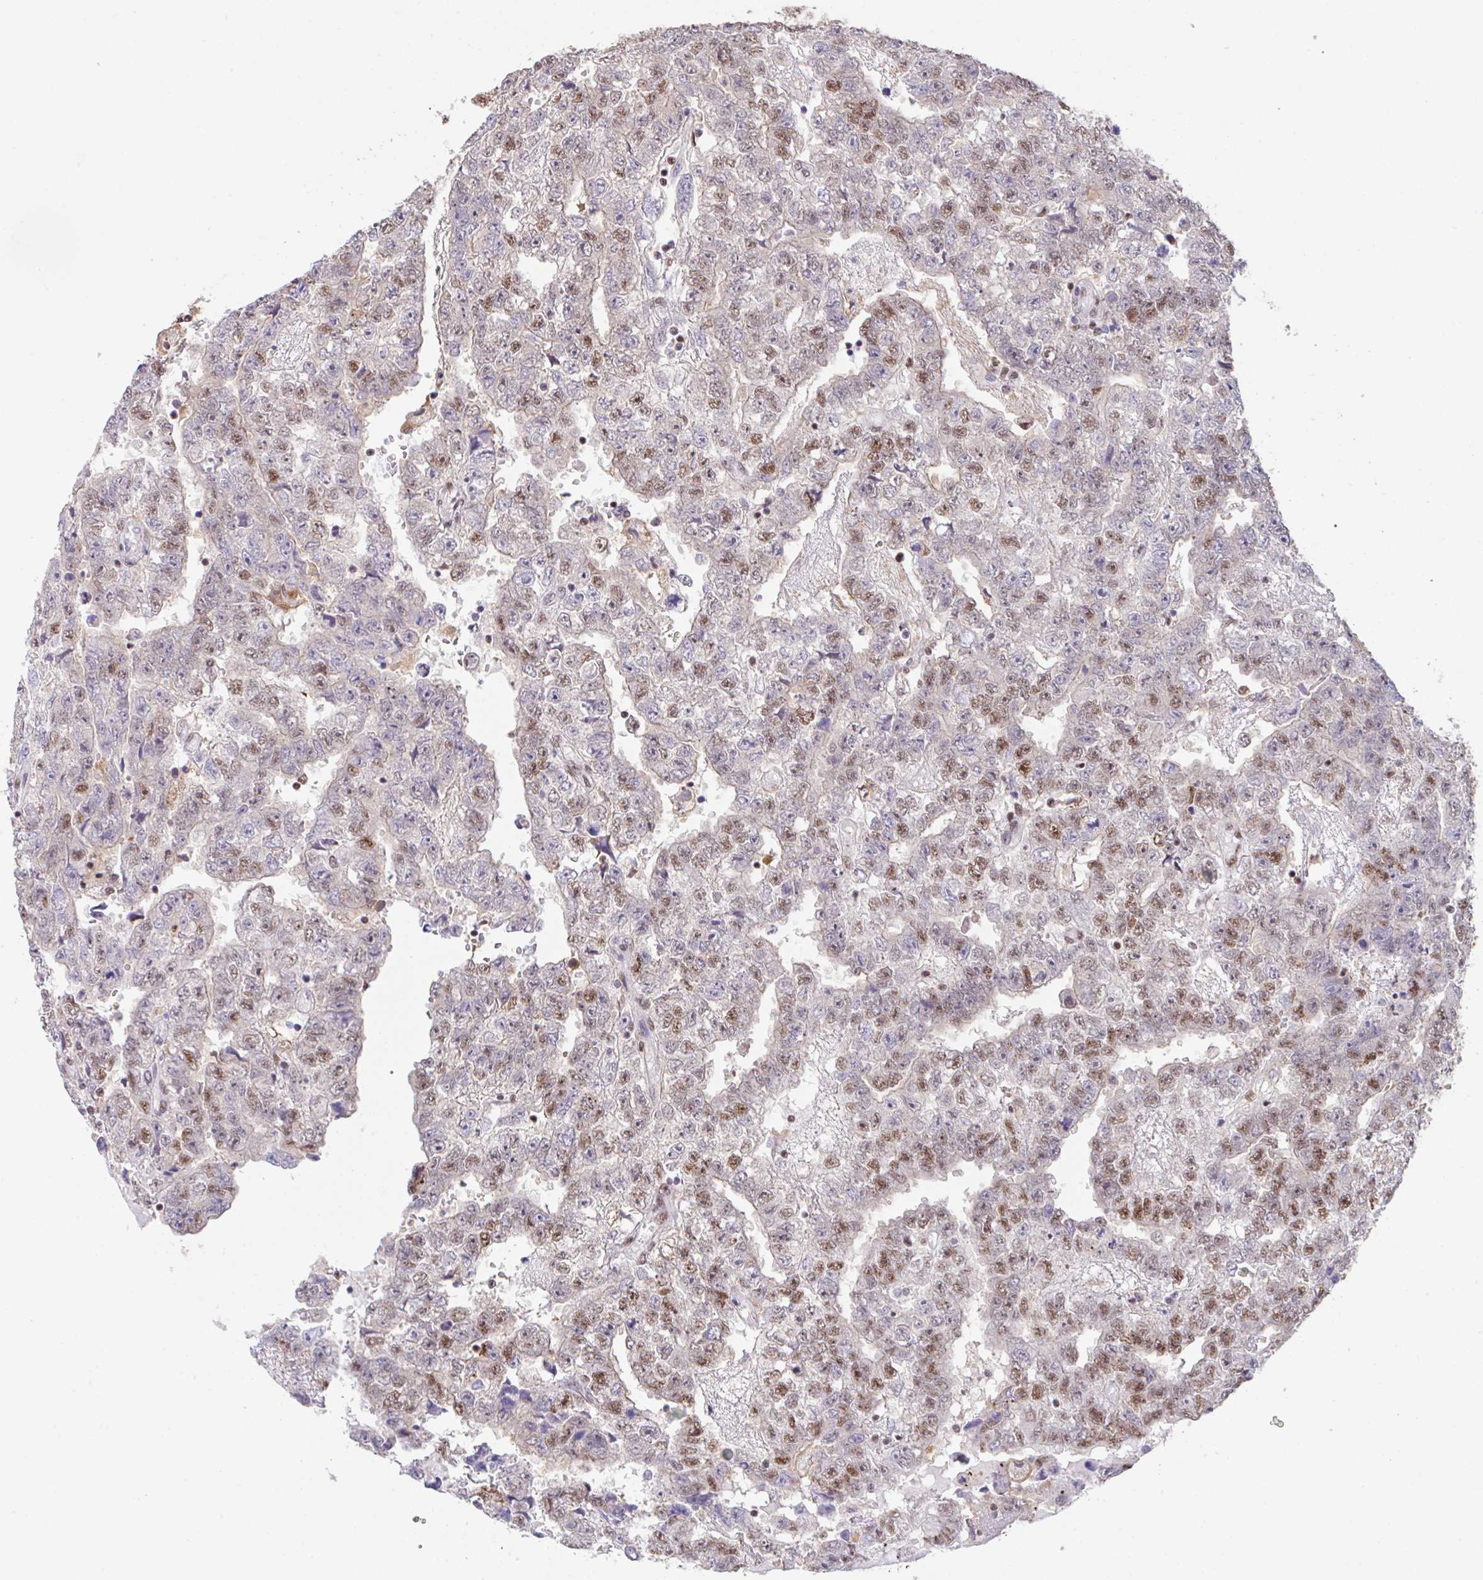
{"staining": {"intensity": "moderate", "quantity": ">75%", "location": "nuclear"}, "tissue": "testis cancer", "cell_type": "Tumor cells", "image_type": "cancer", "snomed": [{"axis": "morphology", "description": "Carcinoma, Embryonal, NOS"}, {"axis": "topography", "description": "Testis"}], "caption": "The histopathology image exhibits immunohistochemical staining of embryonal carcinoma (testis). There is moderate nuclear staining is appreciated in about >75% of tumor cells.", "gene": "OR6K3", "patient": {"sex": "male", "age": 25}}